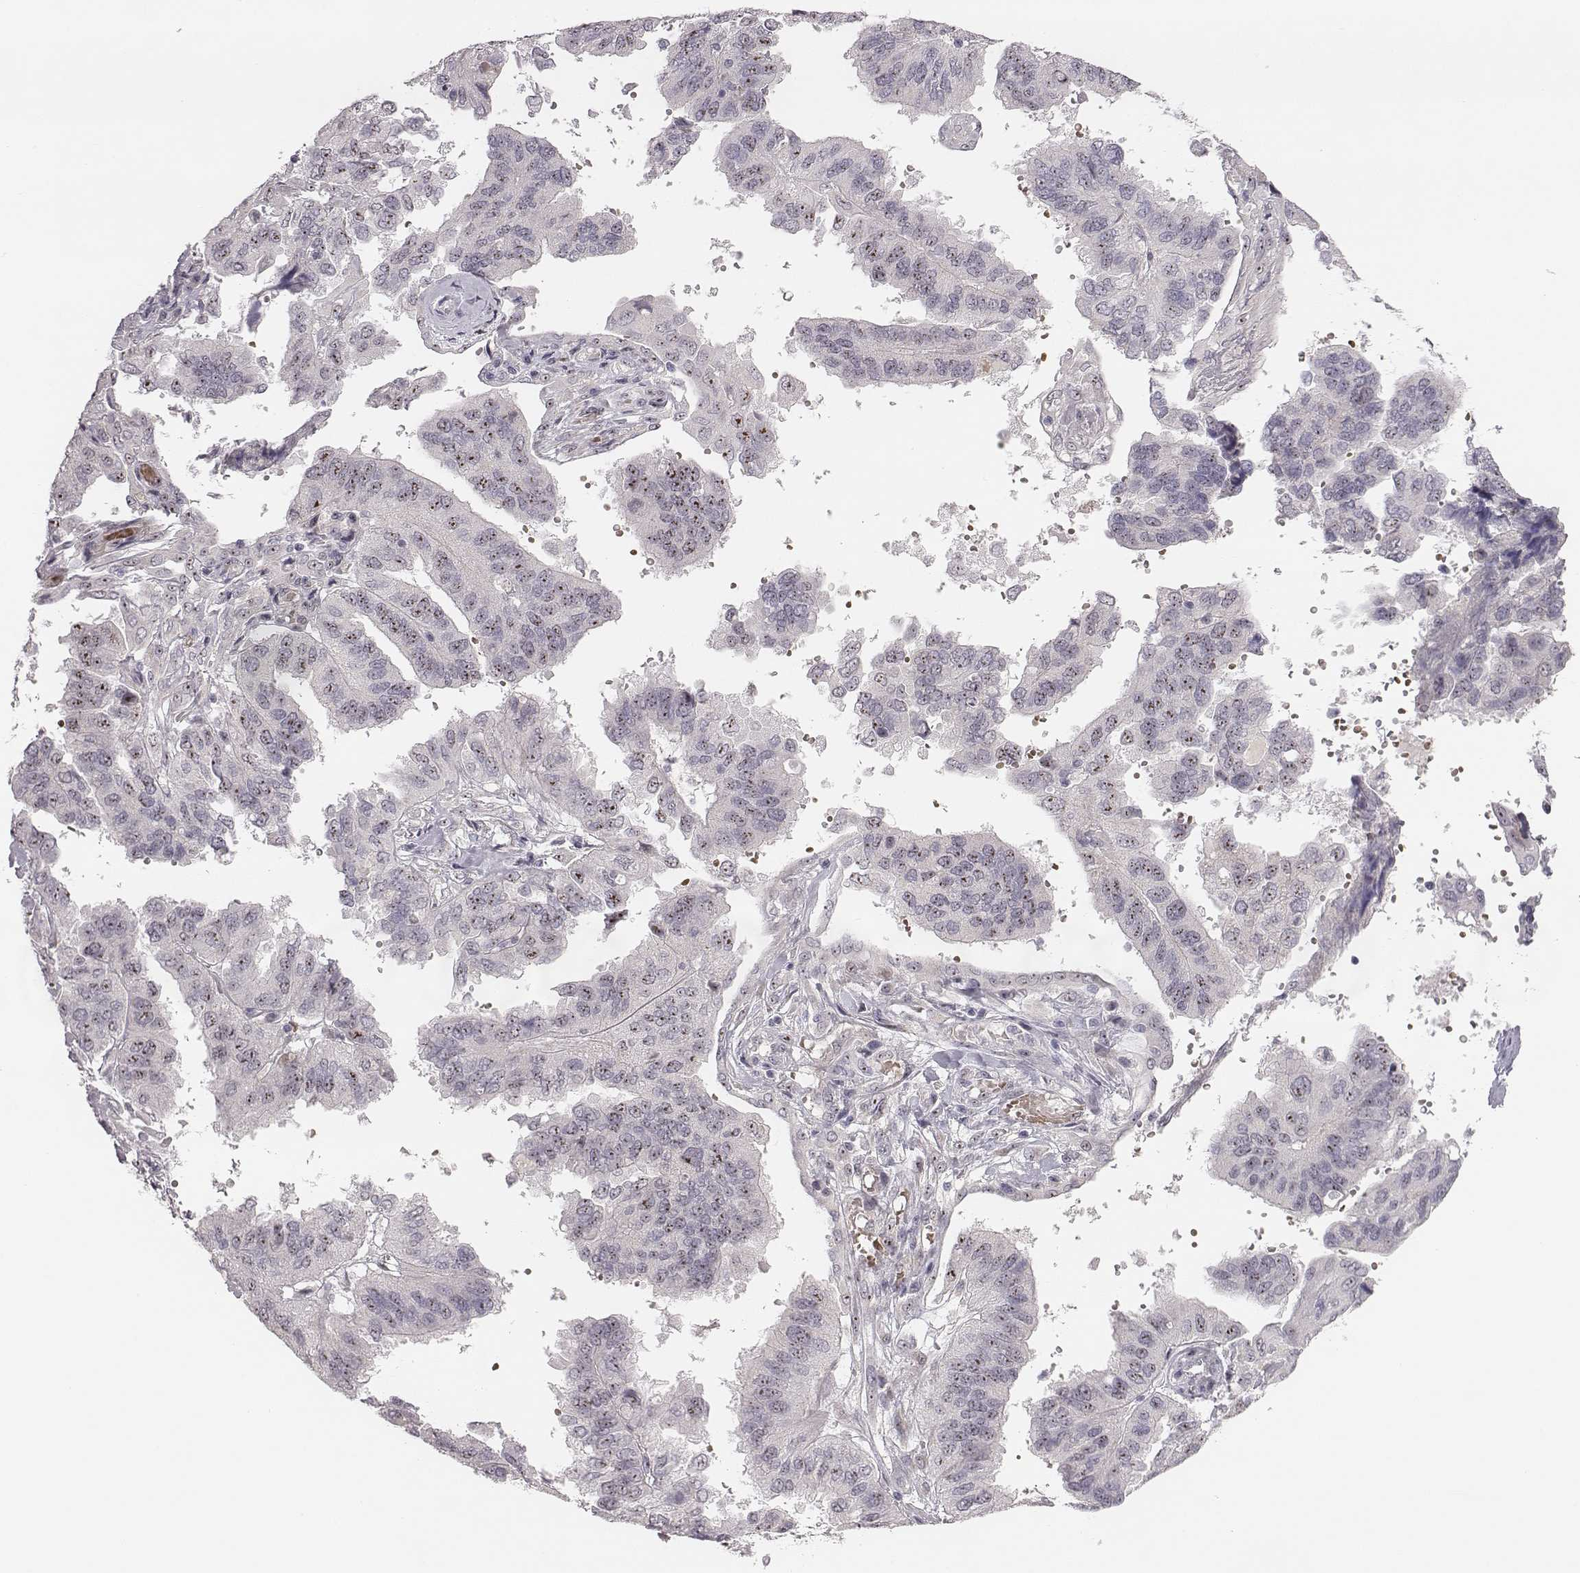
{"staining": {"intensity": "moderate", "quantity": "25%-75%", "location": "nuclear"}, "tissue": "ovarian cancer", "cell_type": "Tumor cells", "image_type": "cancer", "snomed": [{"axis": "morphology", "description": "Cystadenocarcinoma, serous, NOS"}, {"axis": "topography", "description": "Ovary"}], "caption": "Immunohistochemical staining of serous cystadenocarcinoma (ovarian) demonstrates medium levels of moderate nuclear protein staining in approximately 25%-75% of tumor cells.", "gene": "NIFK", "patient": {"sex": "female", "age": 79}}